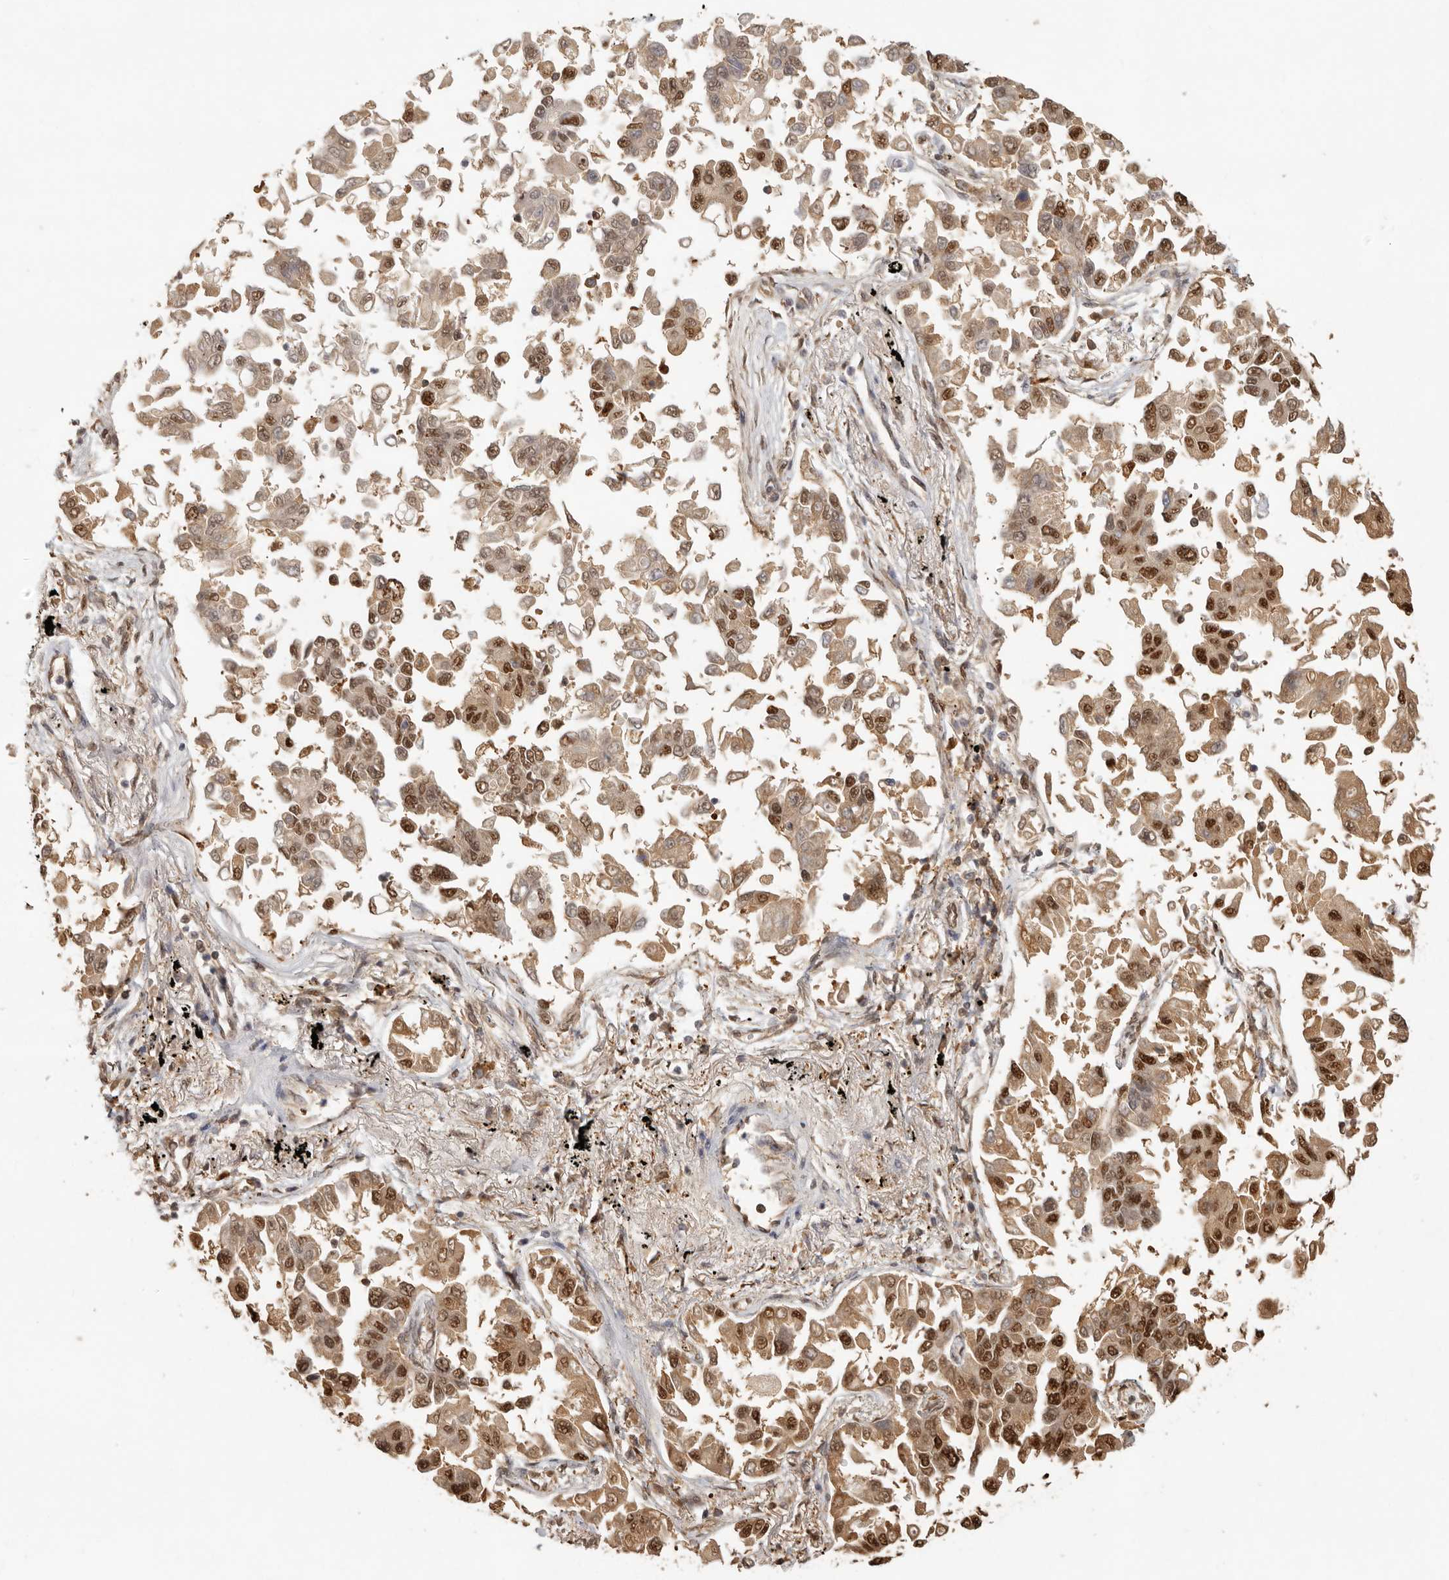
{"staining": {"intensity": "strong", "quantity": ">75%", "location": "nuclear"}, "tissue": "lung cancer", "cell_type": "Tumor cells", "image_type": "cancer", "snomed": [{"axis": "morphology", "description": "Adenocarcinoma, NOS"}, {"axis": "topography", "description": "Lung"}], "caption": "This photomicrograph exhibits lung cancer (adenocarcinoma) stained with immunohistochemistry to label a protein in brown. The nuclear of tumor cells show strong positivity for the protein. Nuclei are counter-stained blue.", "gene": "PSMA5", "patient": {"sex": "female", "age": 67}}